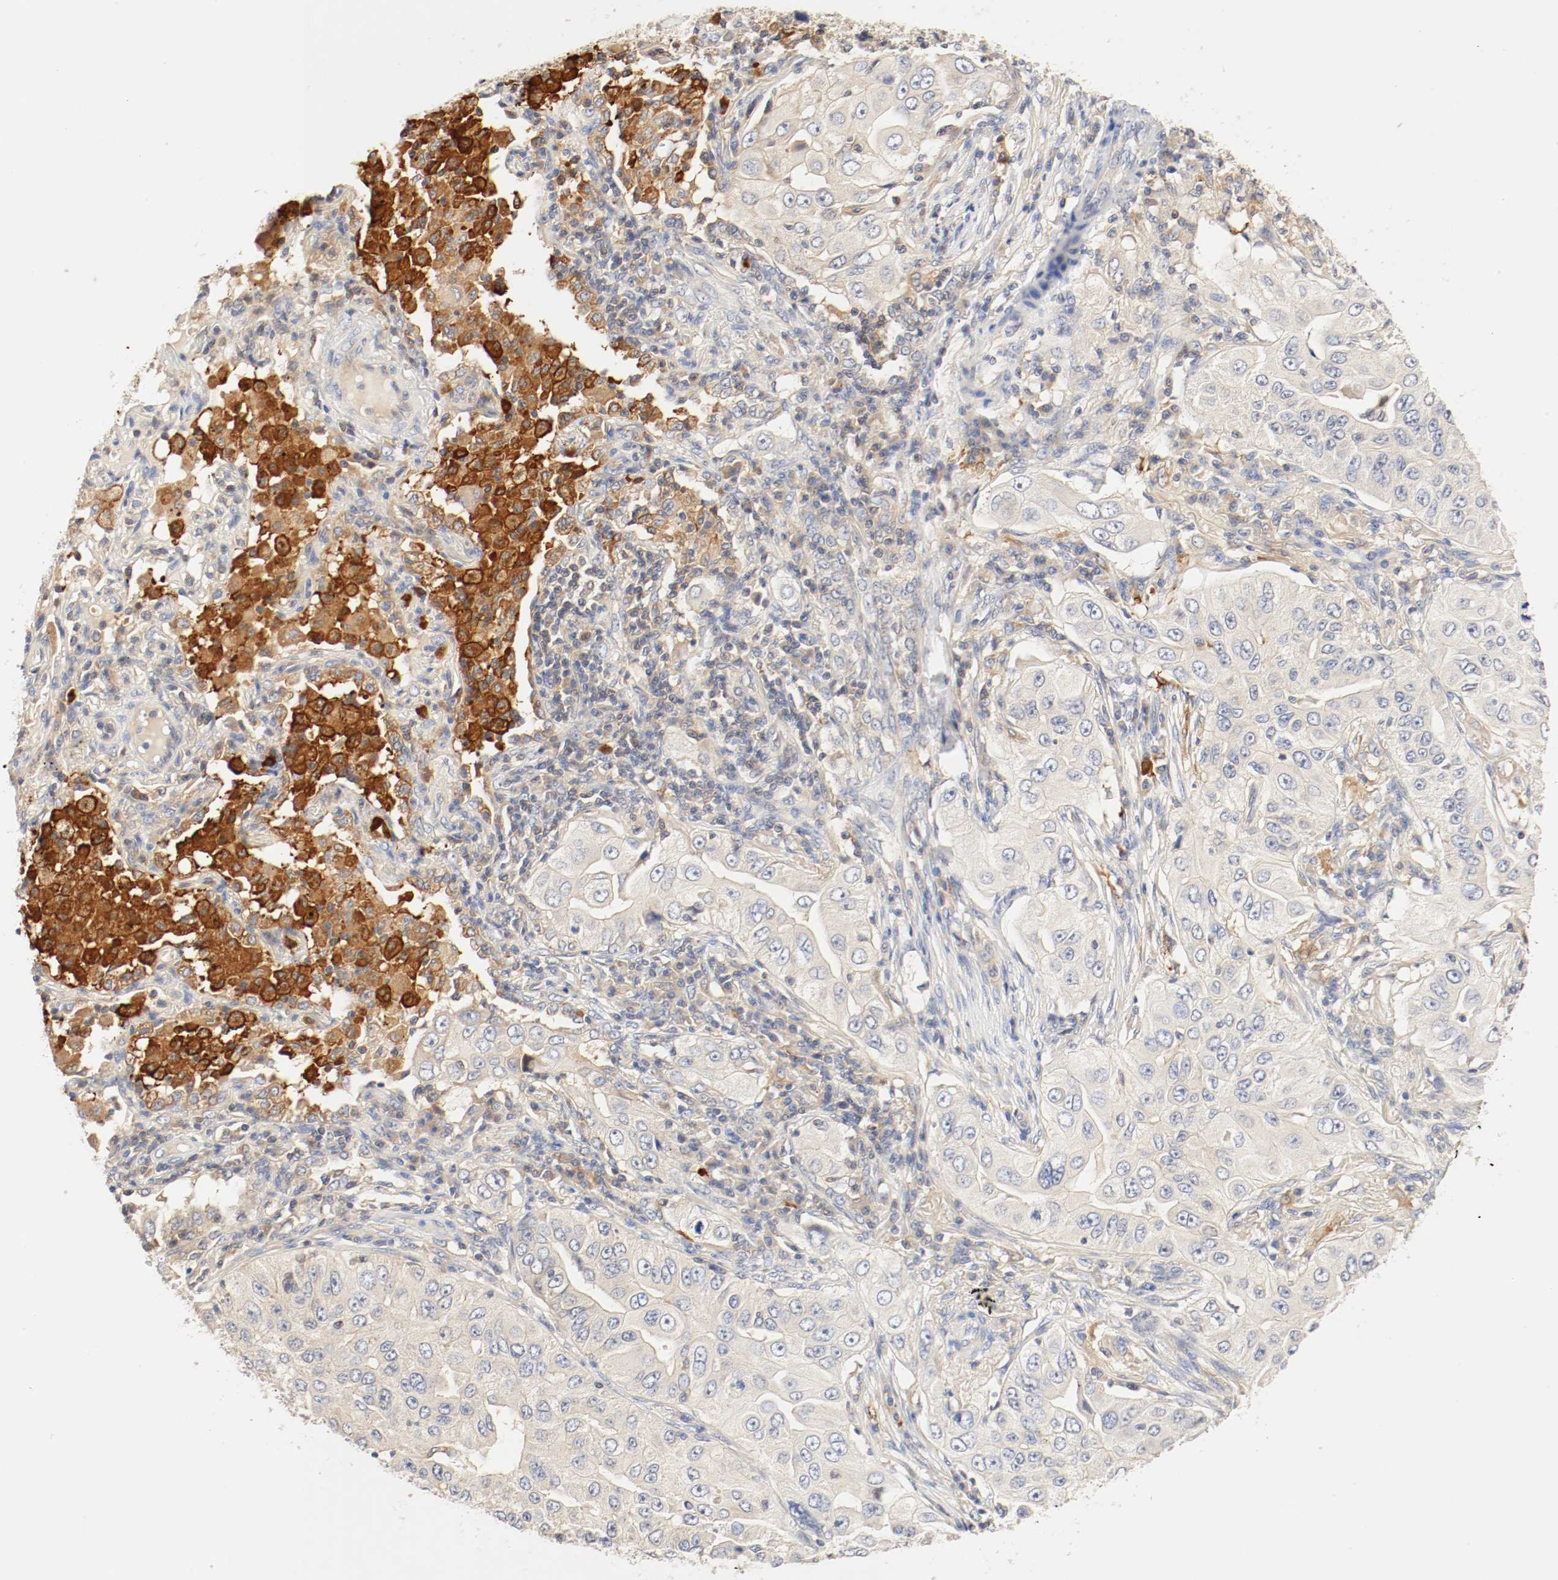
{"staining": {"intensity": "weak", "quantity": ">75%", "location": "cytoplasmic/membranous"}, "tissue": "lung cancer", "cell_type": "Tumor cells", "image_type": "cancer", "snomed": [{"axis": "morphology", "description": "Adenocarcinoma, NOS"}, {"axis": "topography", "description": "Lung"}], "caption": "Immunohistochemistry (IHC) of lung adenocarcinoma reveals low levels of weak cytoplasmic/membranous positivity in about >75% of tumor cells.", "gene": "GIT1", "patient": {"sex": "male", "age": 84}}